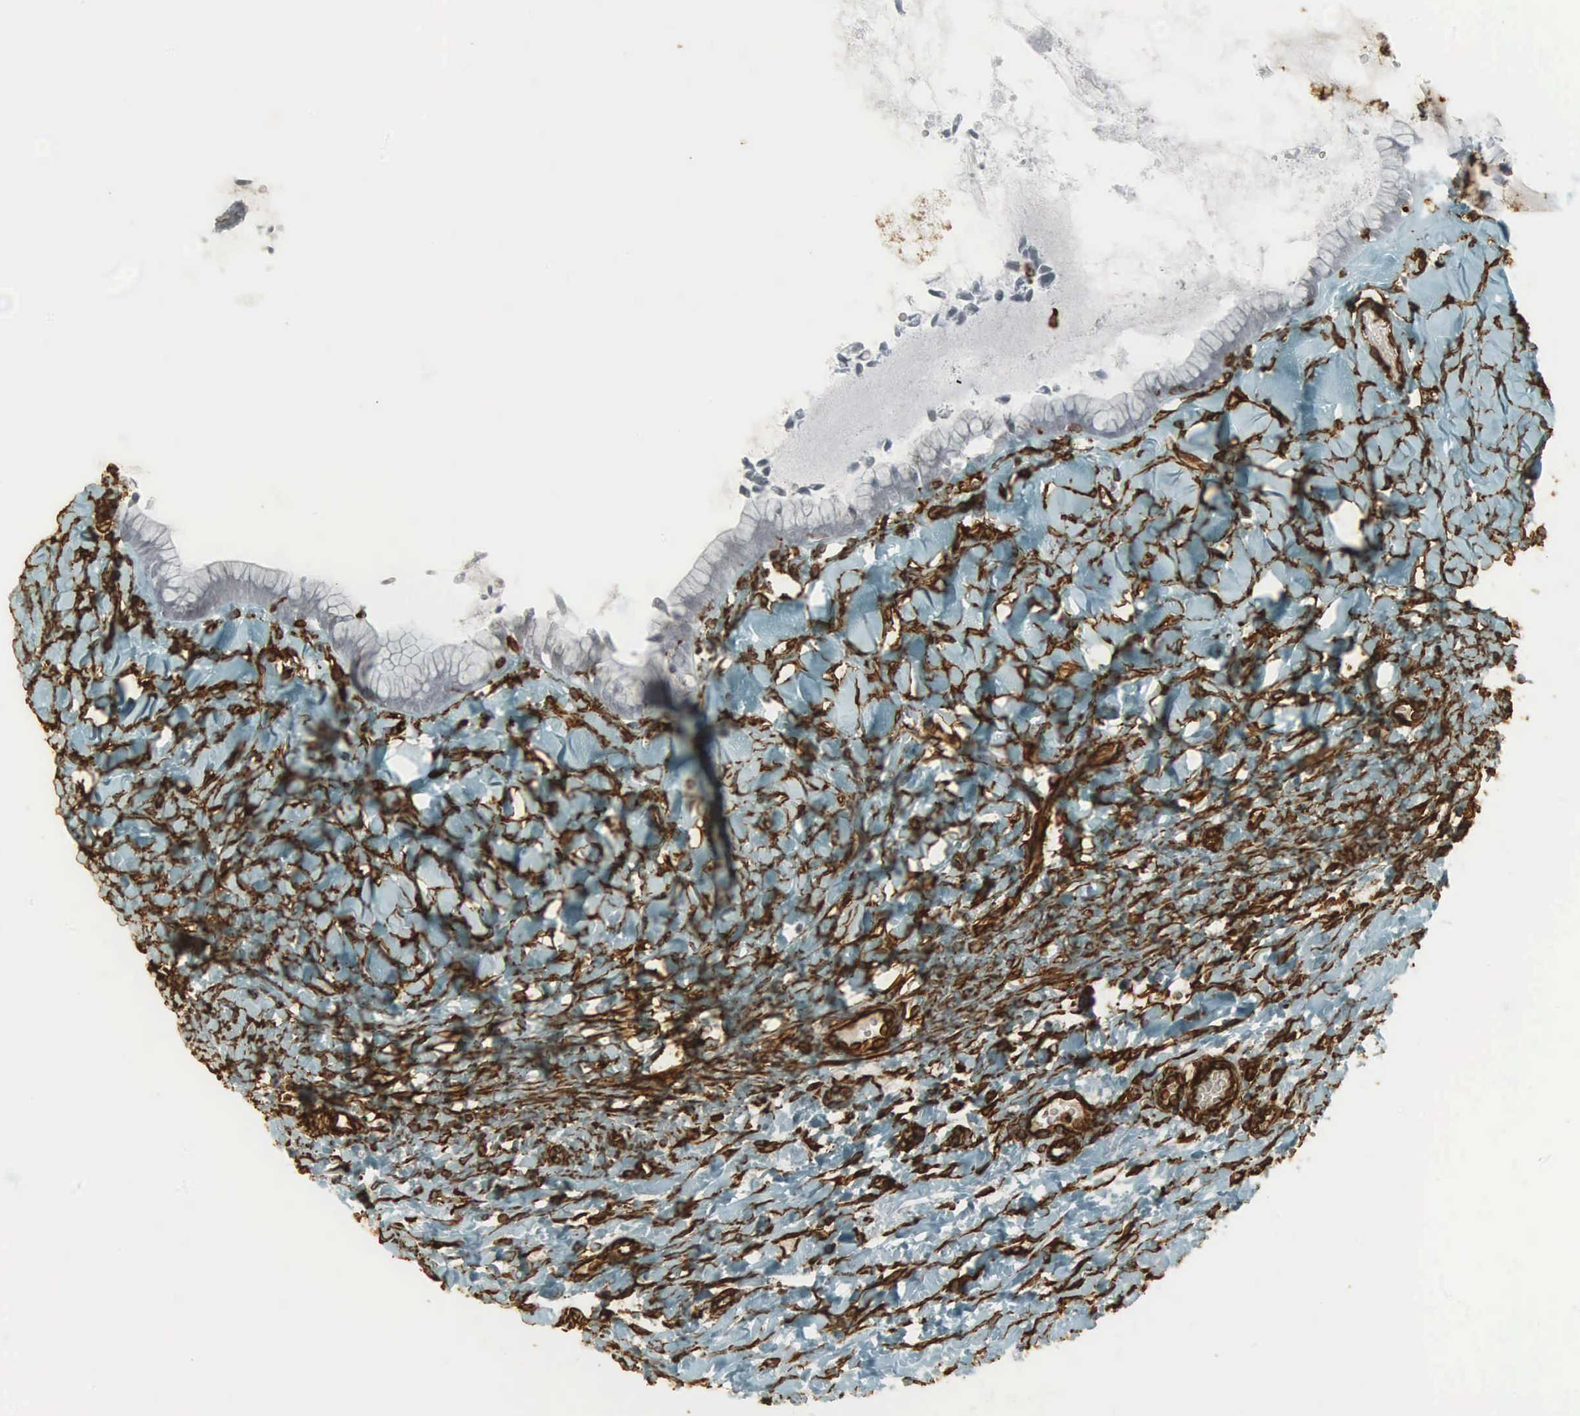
{"staining": {"intensity": "negative", "quantity": "none", "location": "none"}, "tissue": "ovarian cancer", "cell_type": "Tumor cells", "image_type": "cancer", "snomed": [{"axis": "morphology", "description": "Cystadenocarcinoma, mucinous, NOS"}, {"axis": "topography", "description": "Ovary"}], "caption": "The IHC micrograph has no significant positivity in tumor cells of mucinous cystadenocarcinoma (ovarian) tissue.", "gene": "VIM", "patient": {"sex": "female", "age": 41}}